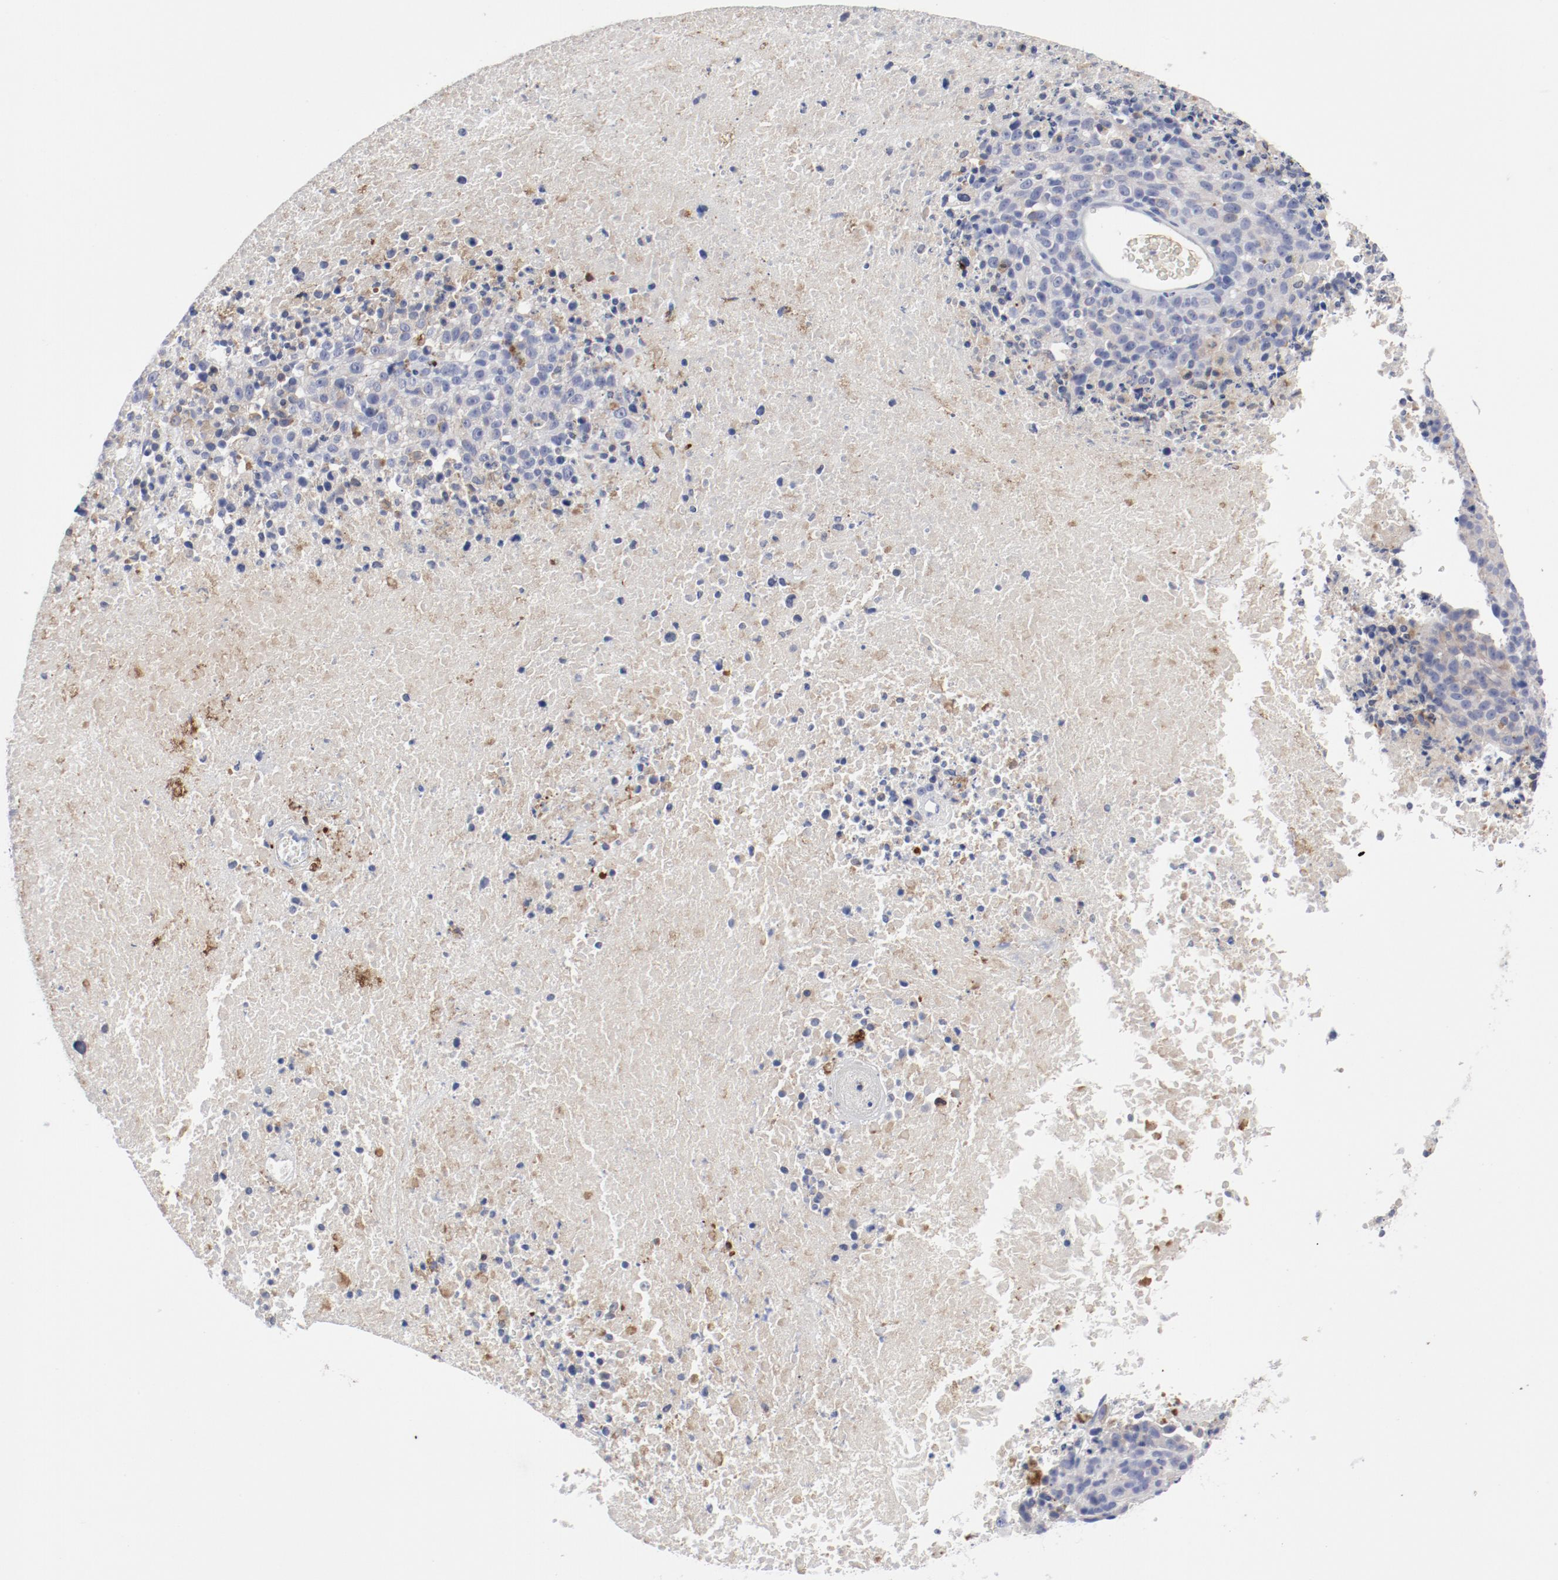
{"staining": {"intensity": "moderate", "quantity": "<25%", "location": "cytoplasmic/membranous"}, "tissue": "melanoma", "cell_type": "Tumor cells", "image_type": "cancer", "snomed": [{"axis": "morphology", "description": "Malignant melanoma, Metastatic site"}, {"axis": "topography", "description": "Cerebral cortex"}], "caption": "Immunohistochemical staining of human malignant melanoma (metastatic site) shows low levels of moderate cytoplasmic/membranous staining in about <25% of tumor cells.", "gene": "TSPAN6", "patient": {"sex": "female", "age": 52}}